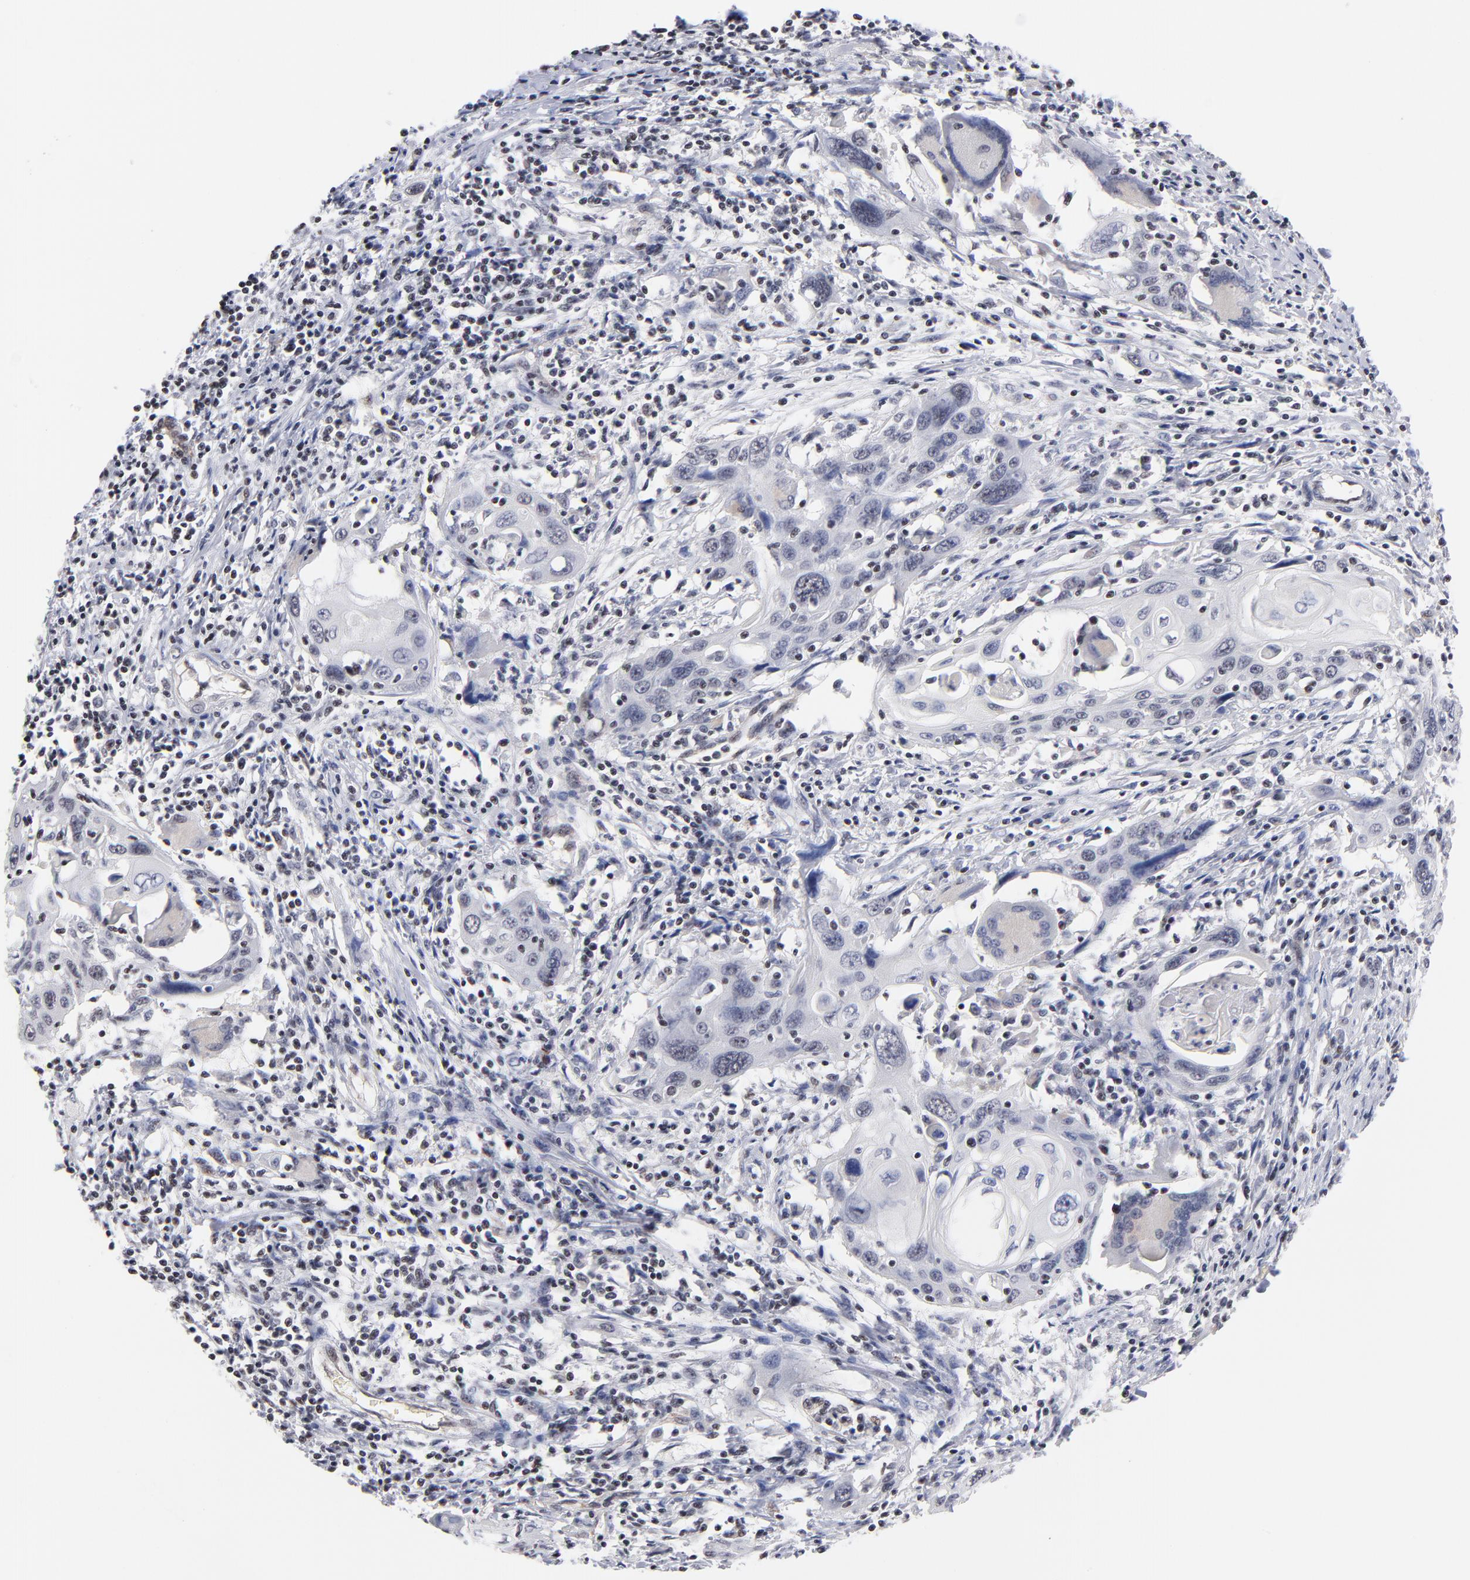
{"staining": {"intensity": "negative", "quantity": "none", "location": "none"}, "tissue": "cervical cancer", "cell_type": "Tumor cells", "image_type": "cancer", "snomed": [{"axis": "morphology", "description": "Squamous cell carcinoma, NOS"}, {"axis": "topography", "description": "Cervix"}], "caption": "Tumor cells show no significant protein expression in cervical cancer (squamous cell carcinoma).", "gene": "GABPA", "patient": {"sex": "female", "age": 54}}